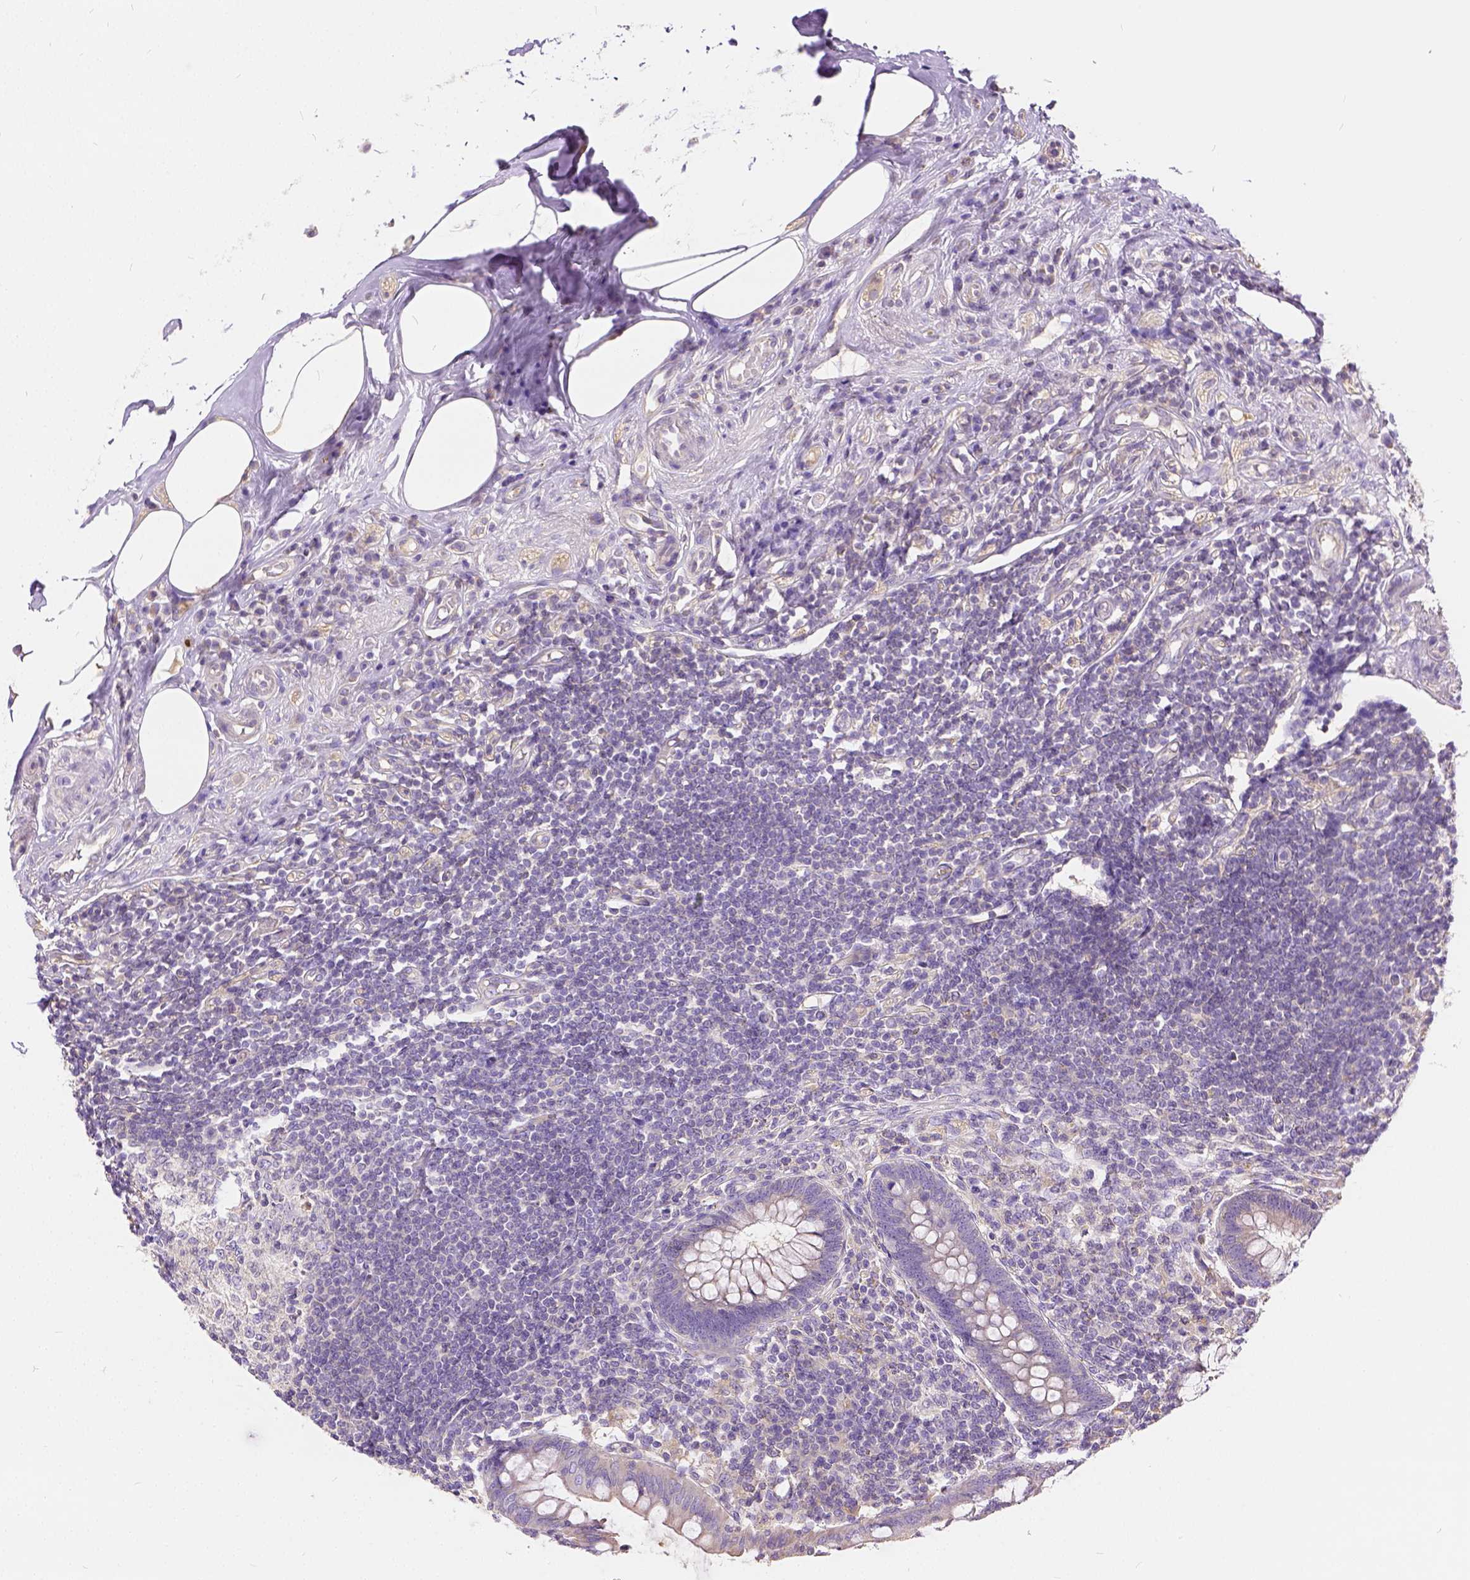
{"staining": {"intensity": "negative", "quantity": "none", "location": "none"}, "tissue": "appendix", "cell_type": "Glandular cells", "image_type": "normal", "snomed": [{"axis": "morphology", "description": "Normal tissue, NOS"}, {"axis": "topography", "description": "Appendix"}], "caption": "The image exhibits no staining of glandular cells in normal appendix. (DAB IHC with hematoxylin counter stain).", "gene": "CADM4", "patient": {"sex": "female", "age": 57}}